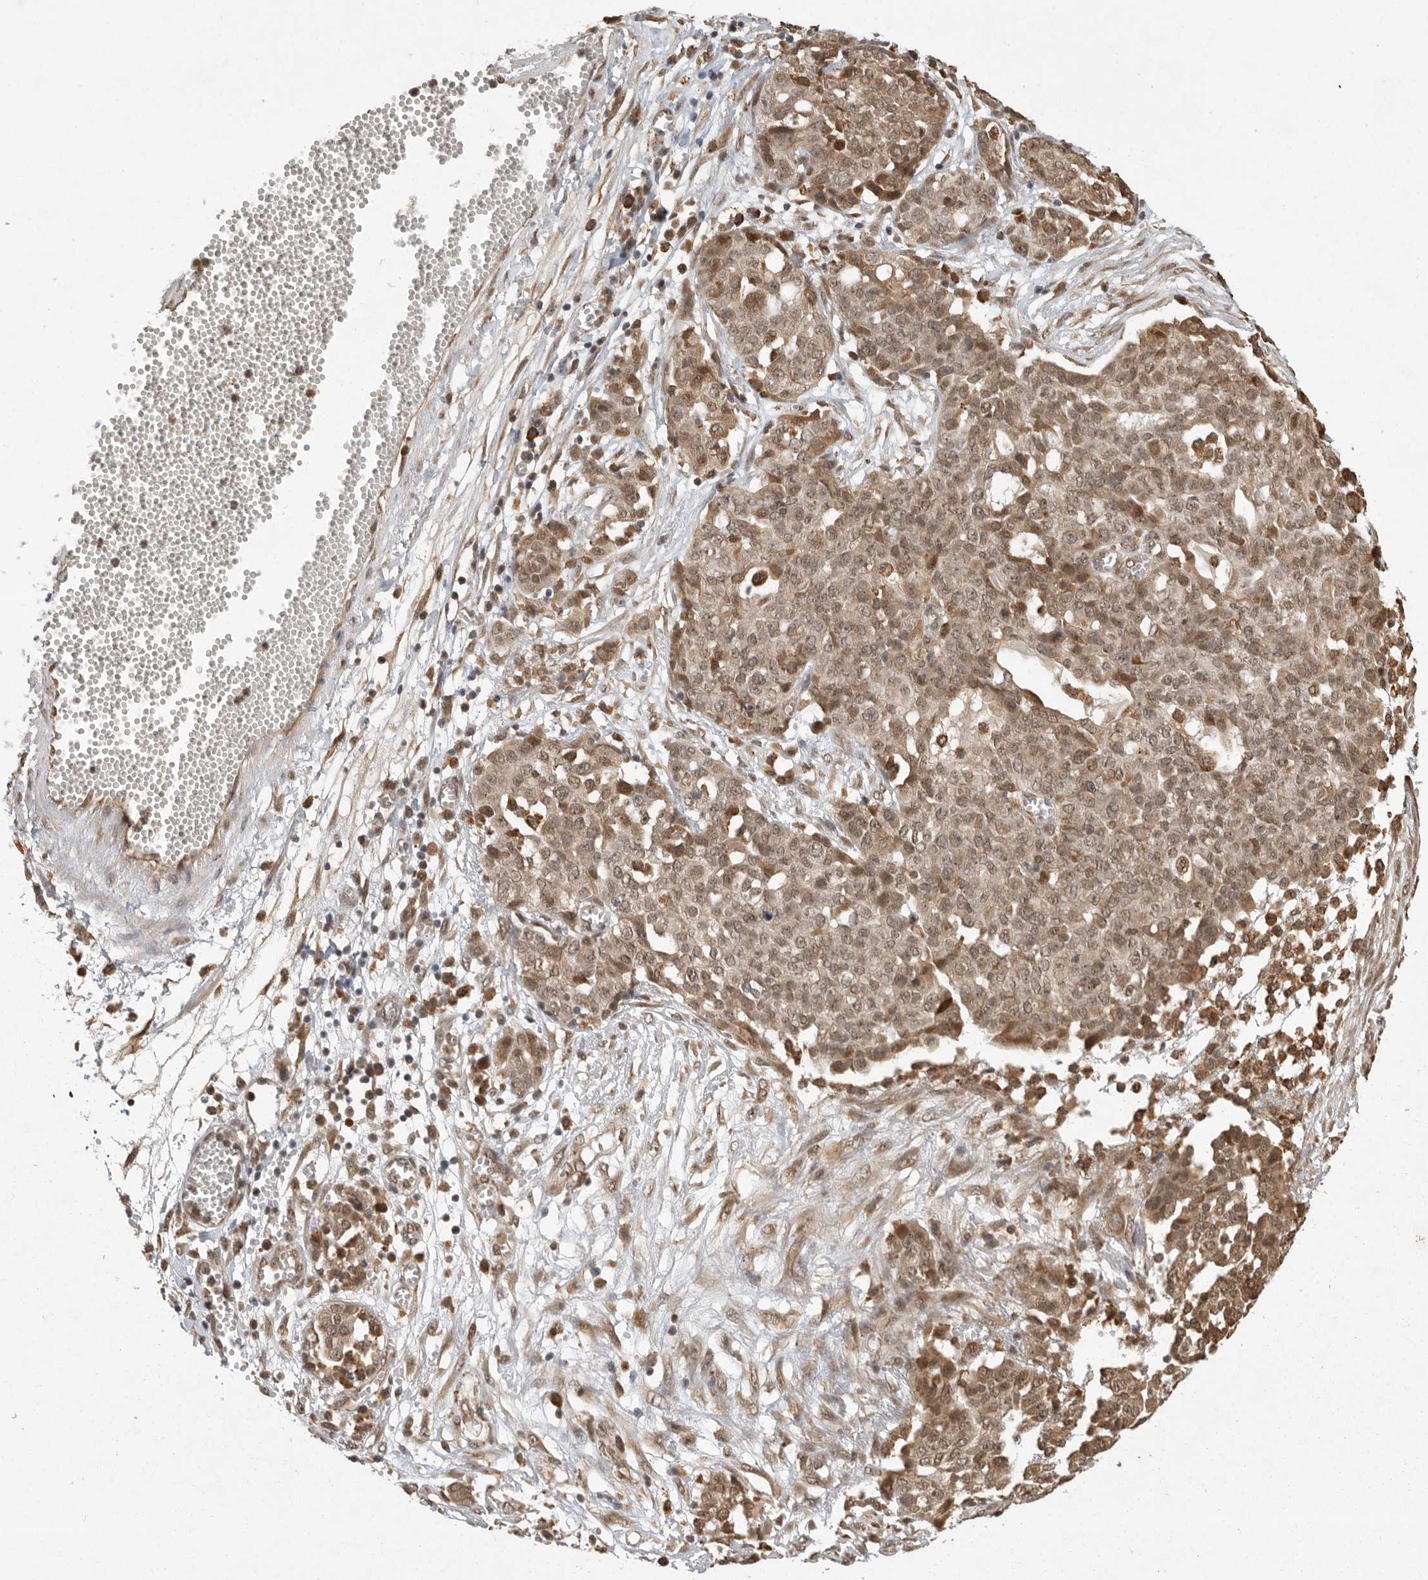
{"staining": {"intensity": "moderate", "quantity": ">75%", "location": "cytoplasmic/membranous"}, "tissue": "ovarian cancer", "cell_type": "Tumor cells", "image_type": "cancer", "snomed": [{"axis": "morphology", "description": "Cystadenocarcinoma, serous, NOS"}, {"axis": "topography", "description": "Soft tissue"}, {"axis": "topography", "description": "Ovary"}], "caption": "Tumor cells display medium levels of moderate cytoplasmic/membranous staining in about >75% of cells in human serous cystadenocarcinoma (ovarian). The protein is shown in brown color, while the nuclei are stained blue.", "gene": "ZNF83", "patient": {"sex": "female", "age": 57}}